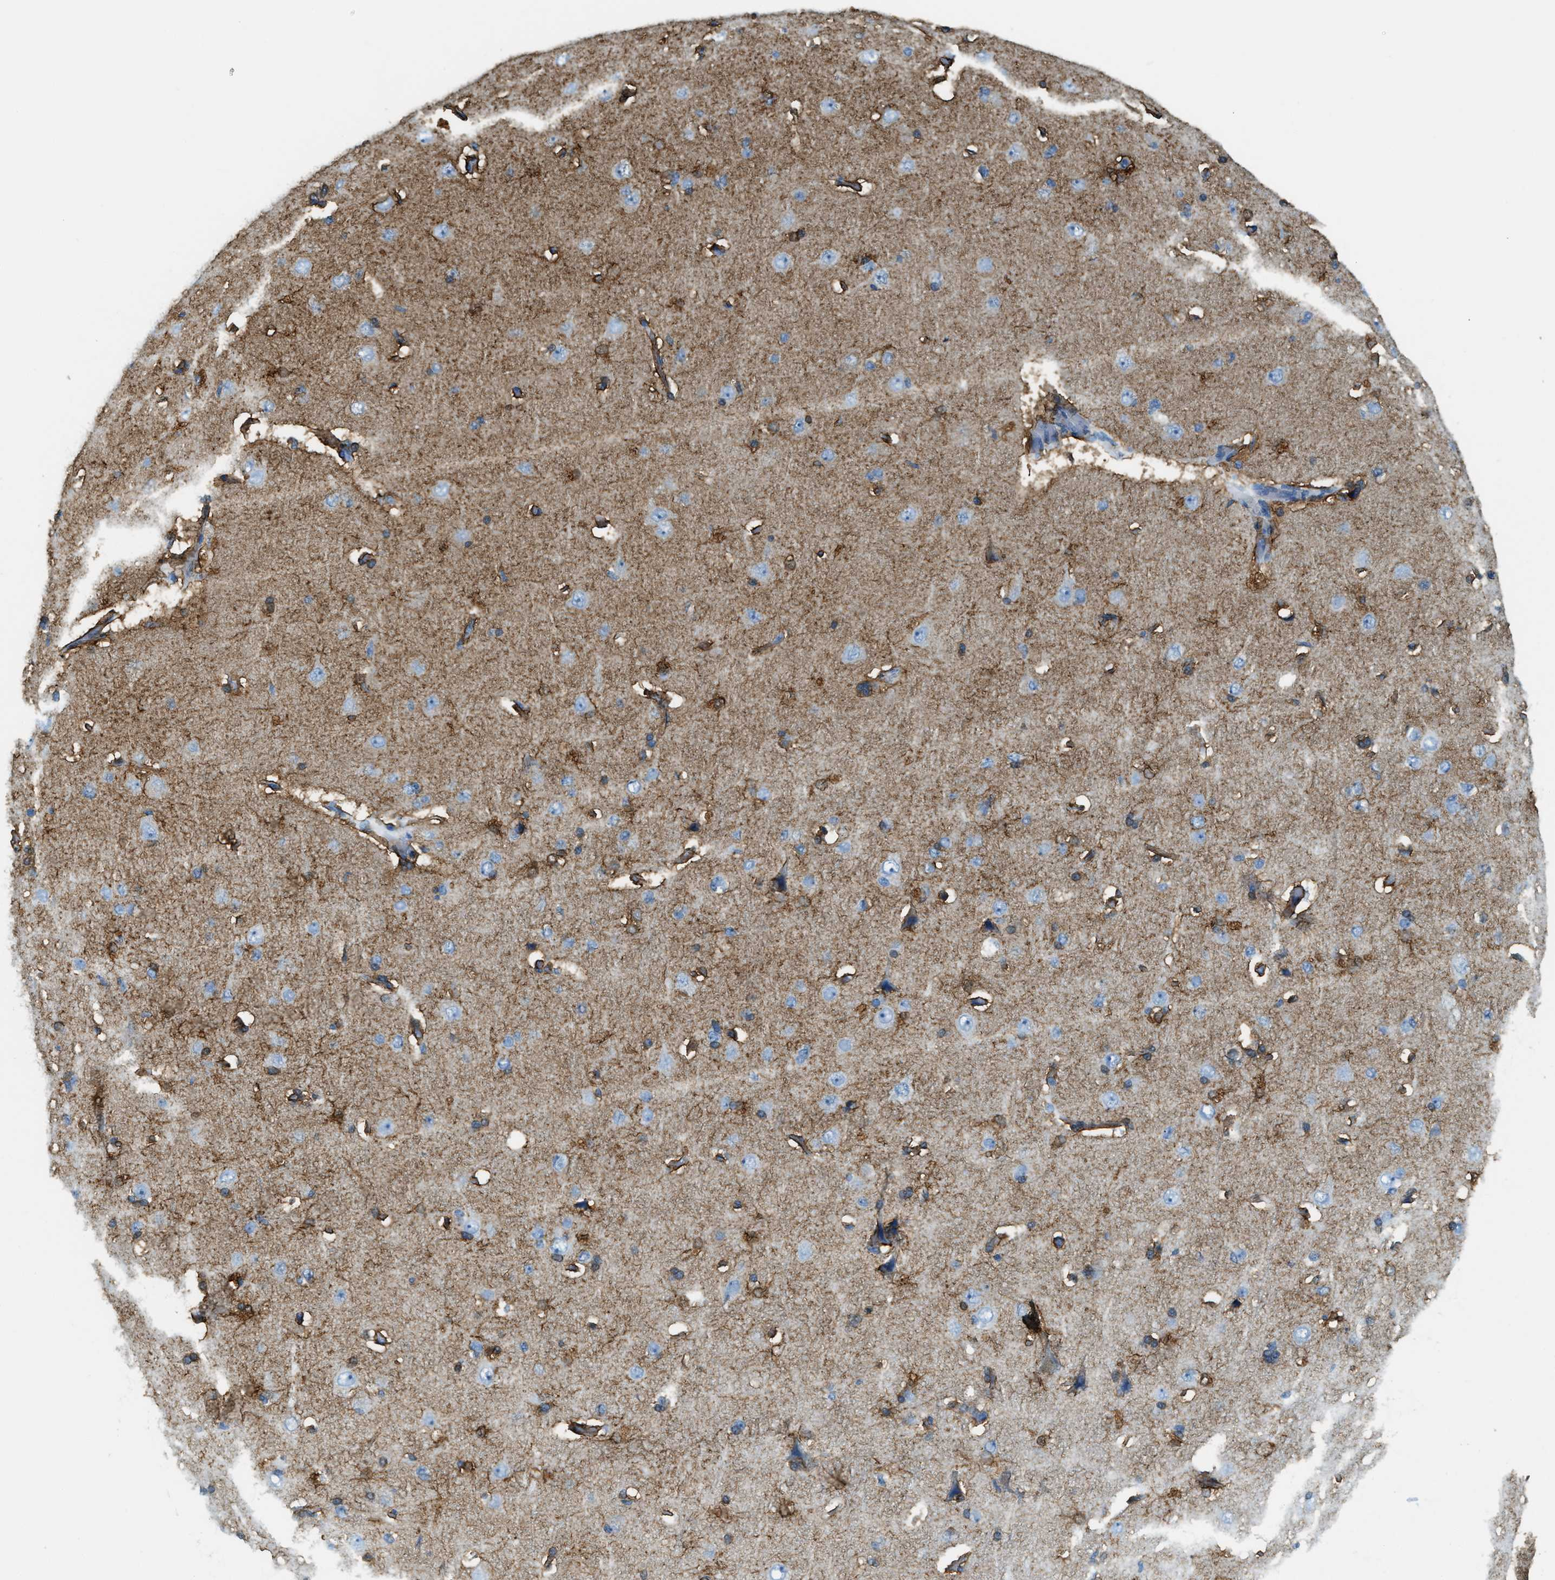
{"staining": {"intensity": "negative", "quantity": "none", "location": "none"}, "tissue": "cerebral cortex", "cell_type": "Endothelial cells", "image_type": "normal", "snomed": [{"axis": "morphology", "description": "Normal tissue, NOS"}, {"axis": "topography", "description": "Cerebral cortex"}], "caption": "There is no significant expression in endothelial cells of cerebral cortex. Brightfield microscopy of IHC stained with DAB (3,3'-diaminobenzidine) (brown) and hematoxylin (blue), captured at high magnification.", "gene": "MATCAP2", "patient": {"sex": "male", "age": 62}}